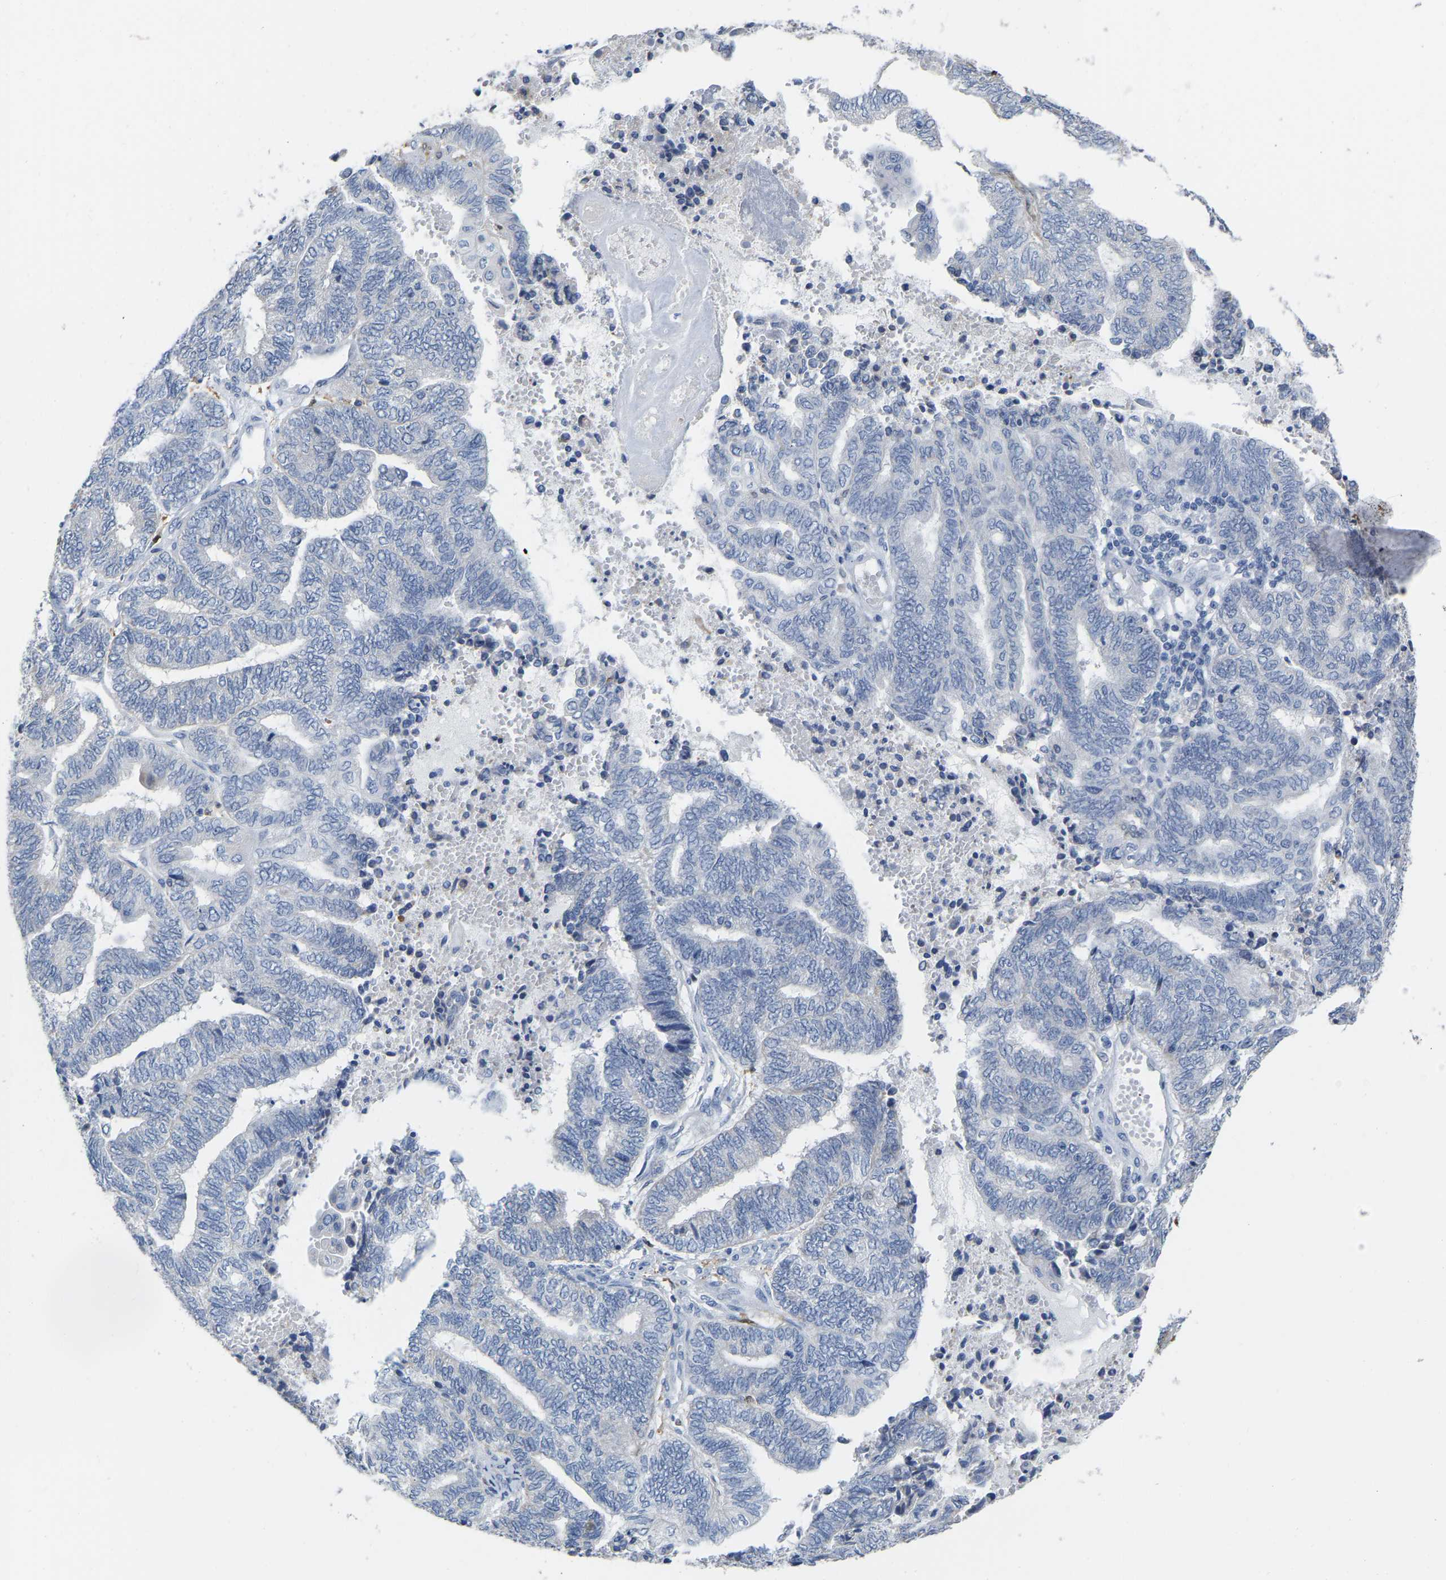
{"staining": {"intensity": "negative", "quantity": "none", "location": "none"}, "tissue": "endometrial cancer", "cell_type": "Tumor cells", "image_type": "cancer", "snomed": [{"axis": "morphology", "description": "Adenocarcinoma, NOS"}, {"axis": "topography", "description": "Uterus"}, {"axis": "topography", "description": "Endometrium"}], "caption": "An immunohistochemistry image of endometrial cancer (adenocarcinoma) is shown. There is no staining in tumor cells of endometrial cancer (adenocarcinoma).", "gene": "ULBP2", "patient": {"sex": "female", "age": 70}}